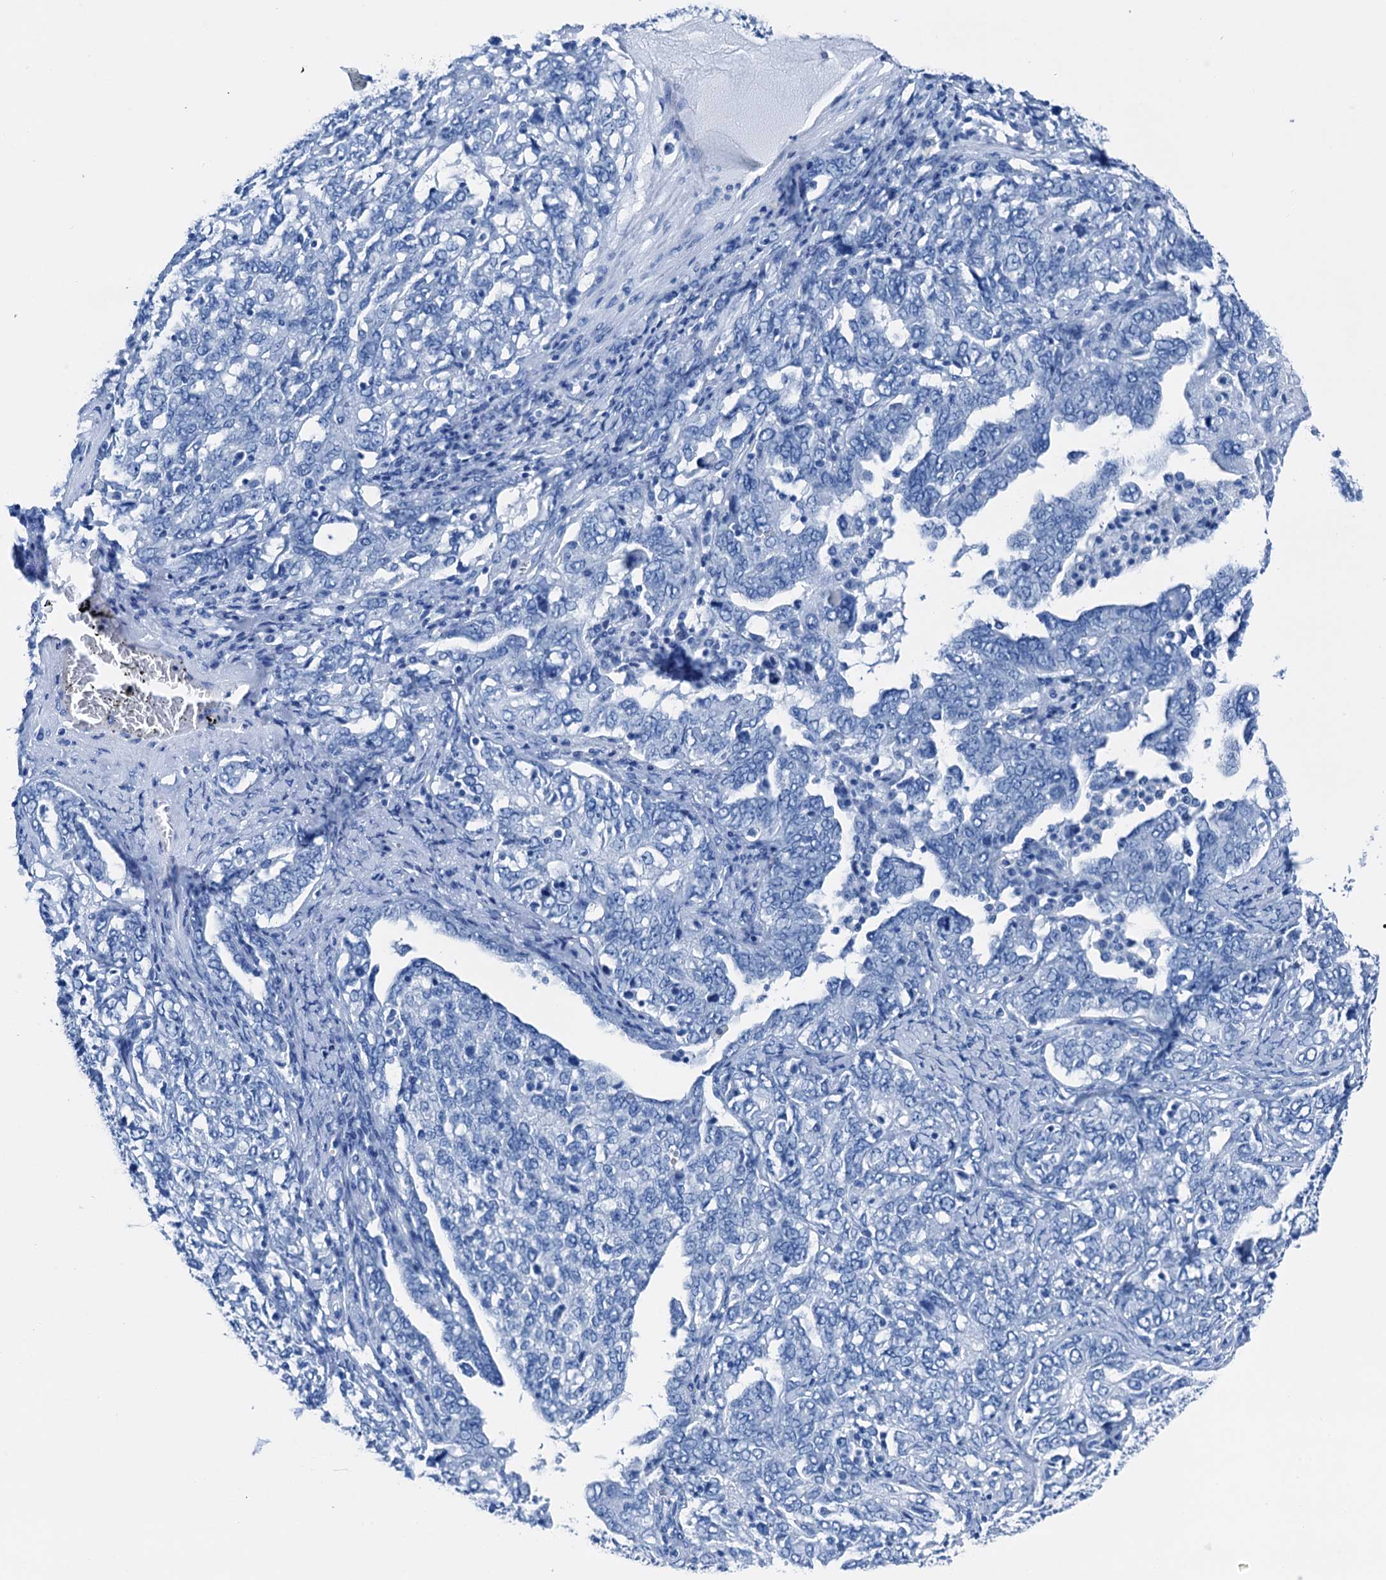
{"staining": {"intensity": "negative", "quantity": "none", "location": "none"}, "tissue": "ovarian cancer", "cell_type": "Tumor cells", "image_type": "cancer", "snomed": [{"axis": "morphology", "description": "Carcinoma, endometroid"}, {"axis": "topography", "description": "Ovary"}], "caption": "There is no significant staining in tumor cells of ovarian cancer.", "gene": "CBLN3", "patient": {"sex": "female", "age": 62}}